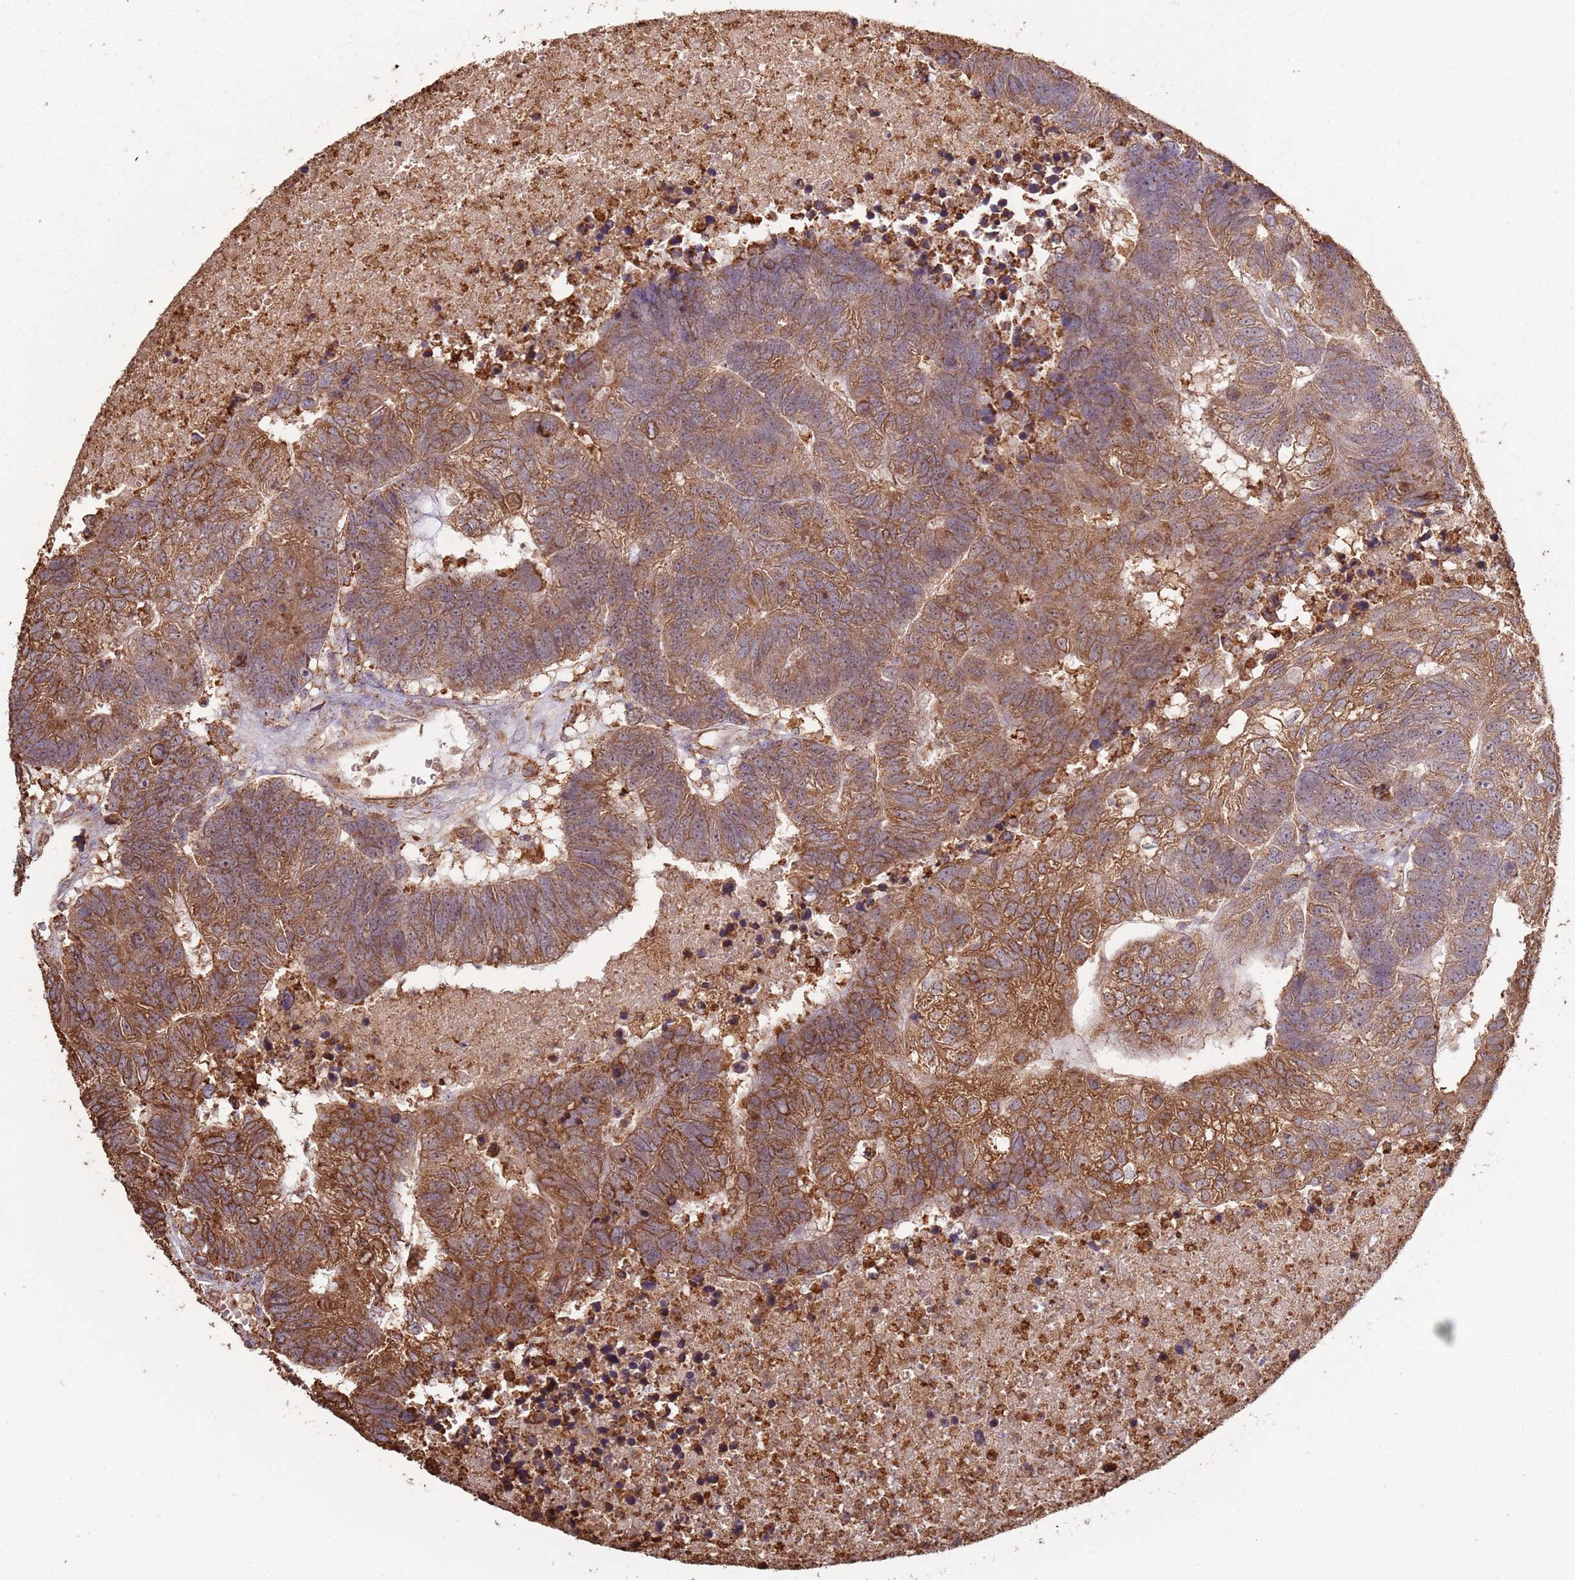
{"staining": {"intensity": "moderate", "quantity": ">75%", "location": "cytoplasmic/membranous"}, "tissue": "colorectal cancer", "cell_type": "Tumor cells", "image_type": "cancer", "snomed": [{"axis": "morphology", "description": "Adenocarcinoma, NOS"}, {"axis": "topography", "description": "Colon"}], "caption": "A histopathology image showing moderate cytoplasmic/membranous staining in approximately >75% of tumor cells in adenocarcinoma (colorectal), as visualized by brown immunohistochemical staining.", "gene": "ATOSB", "patient": {"sex": "female", "age": 48}}